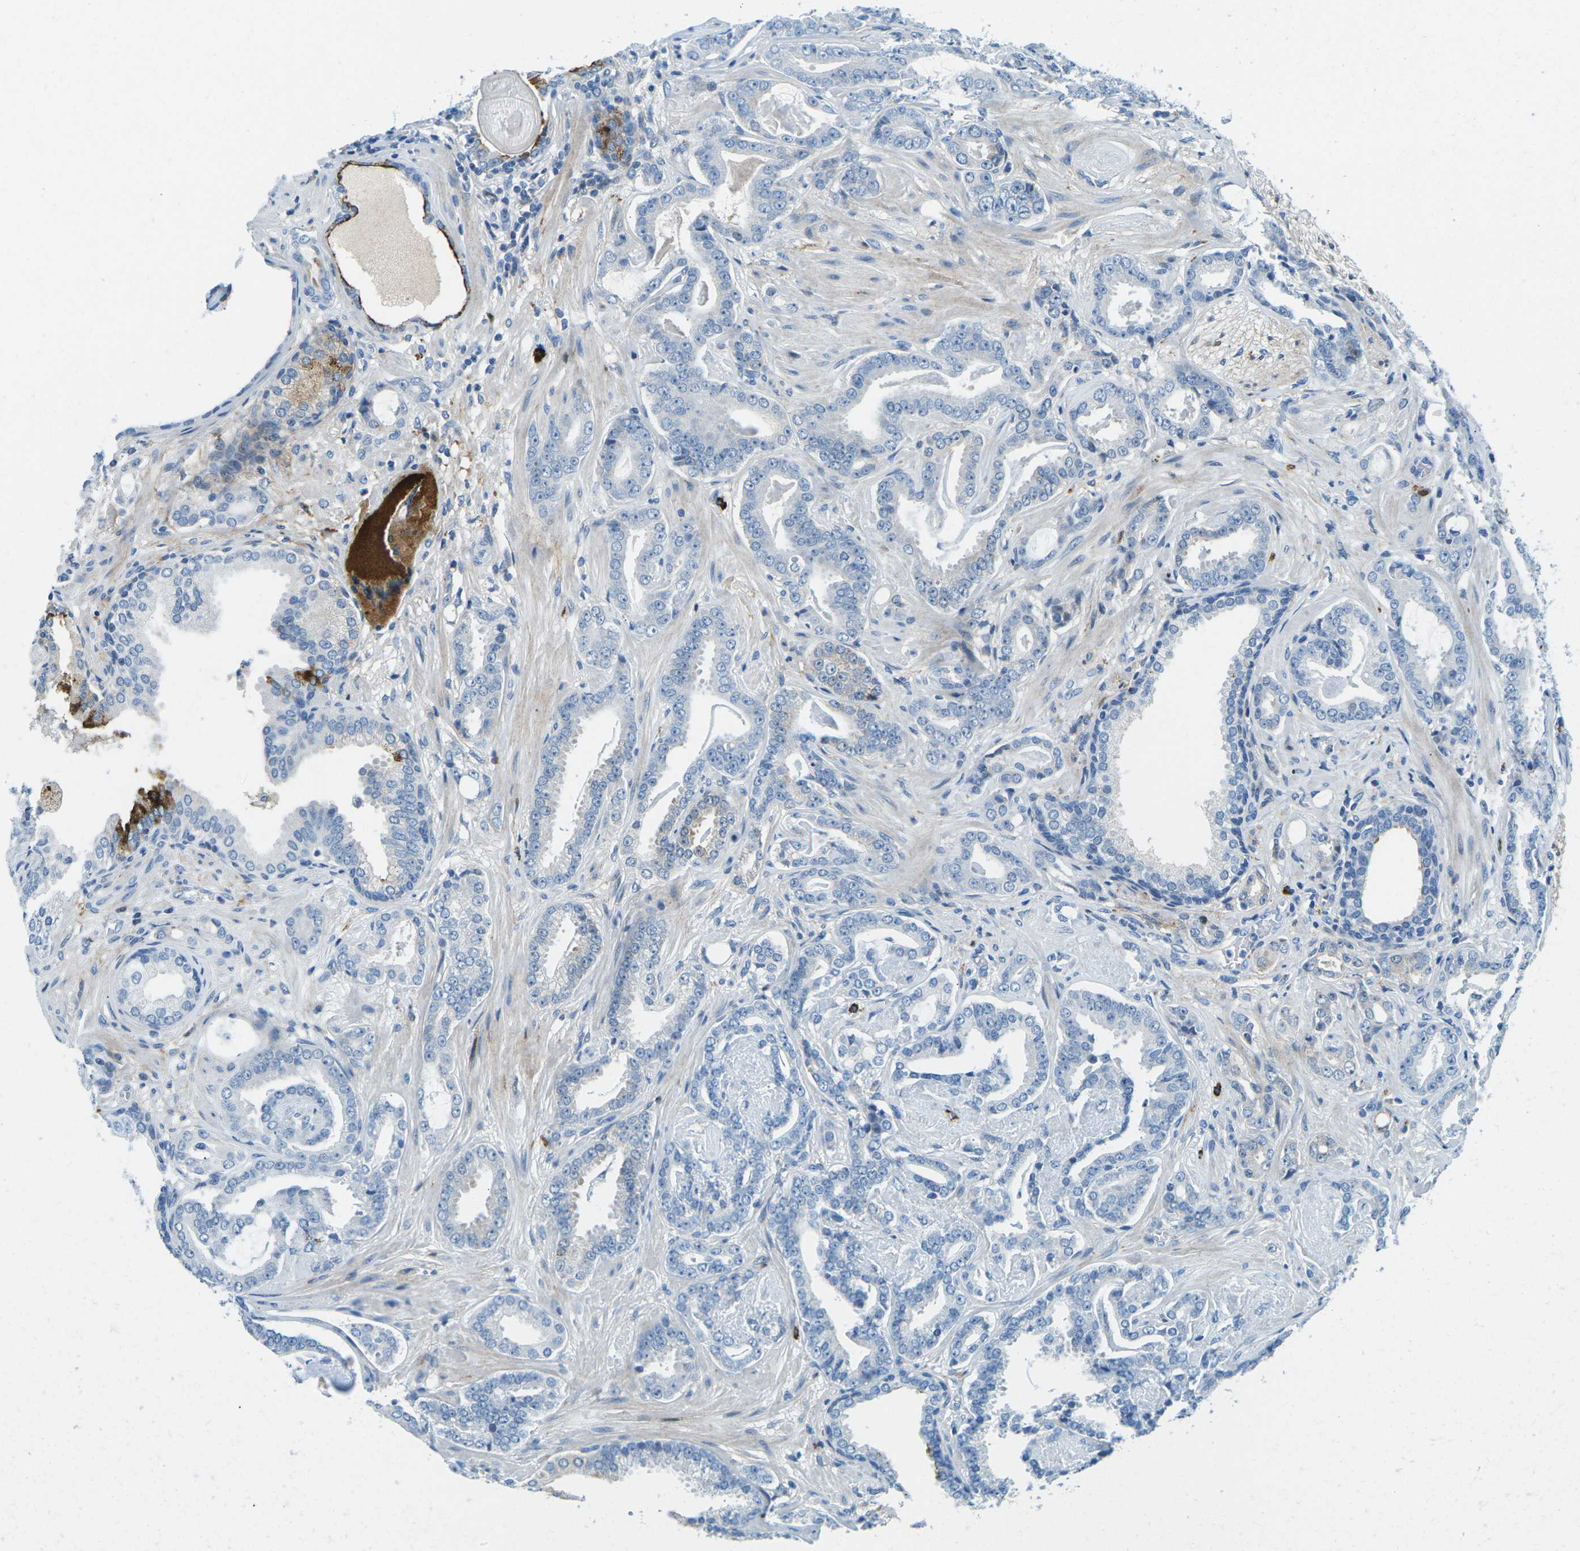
{"staining": {"intensity": "negative", "quantity": "none", "location": "none"}, "tissue": "prostate cancer", "cell_type": "Tumor cells", "image_type": "cancer", "snomed": [{"axis": "morphology", "description": "Adenocarcinoma, Low grade"}, {"axis": "topography", "description": "Prostate"}], "caption": "Immunohistochemistry (IHC) image of neoplastic tissue: prostate low-grade adenocarcinoma stained with DAB (3,3'-diaminobenzidine) shows no significant protein positivity in tumor cells.", "gene": "CFB", "patient": {"sex": "male", "age": 53}}